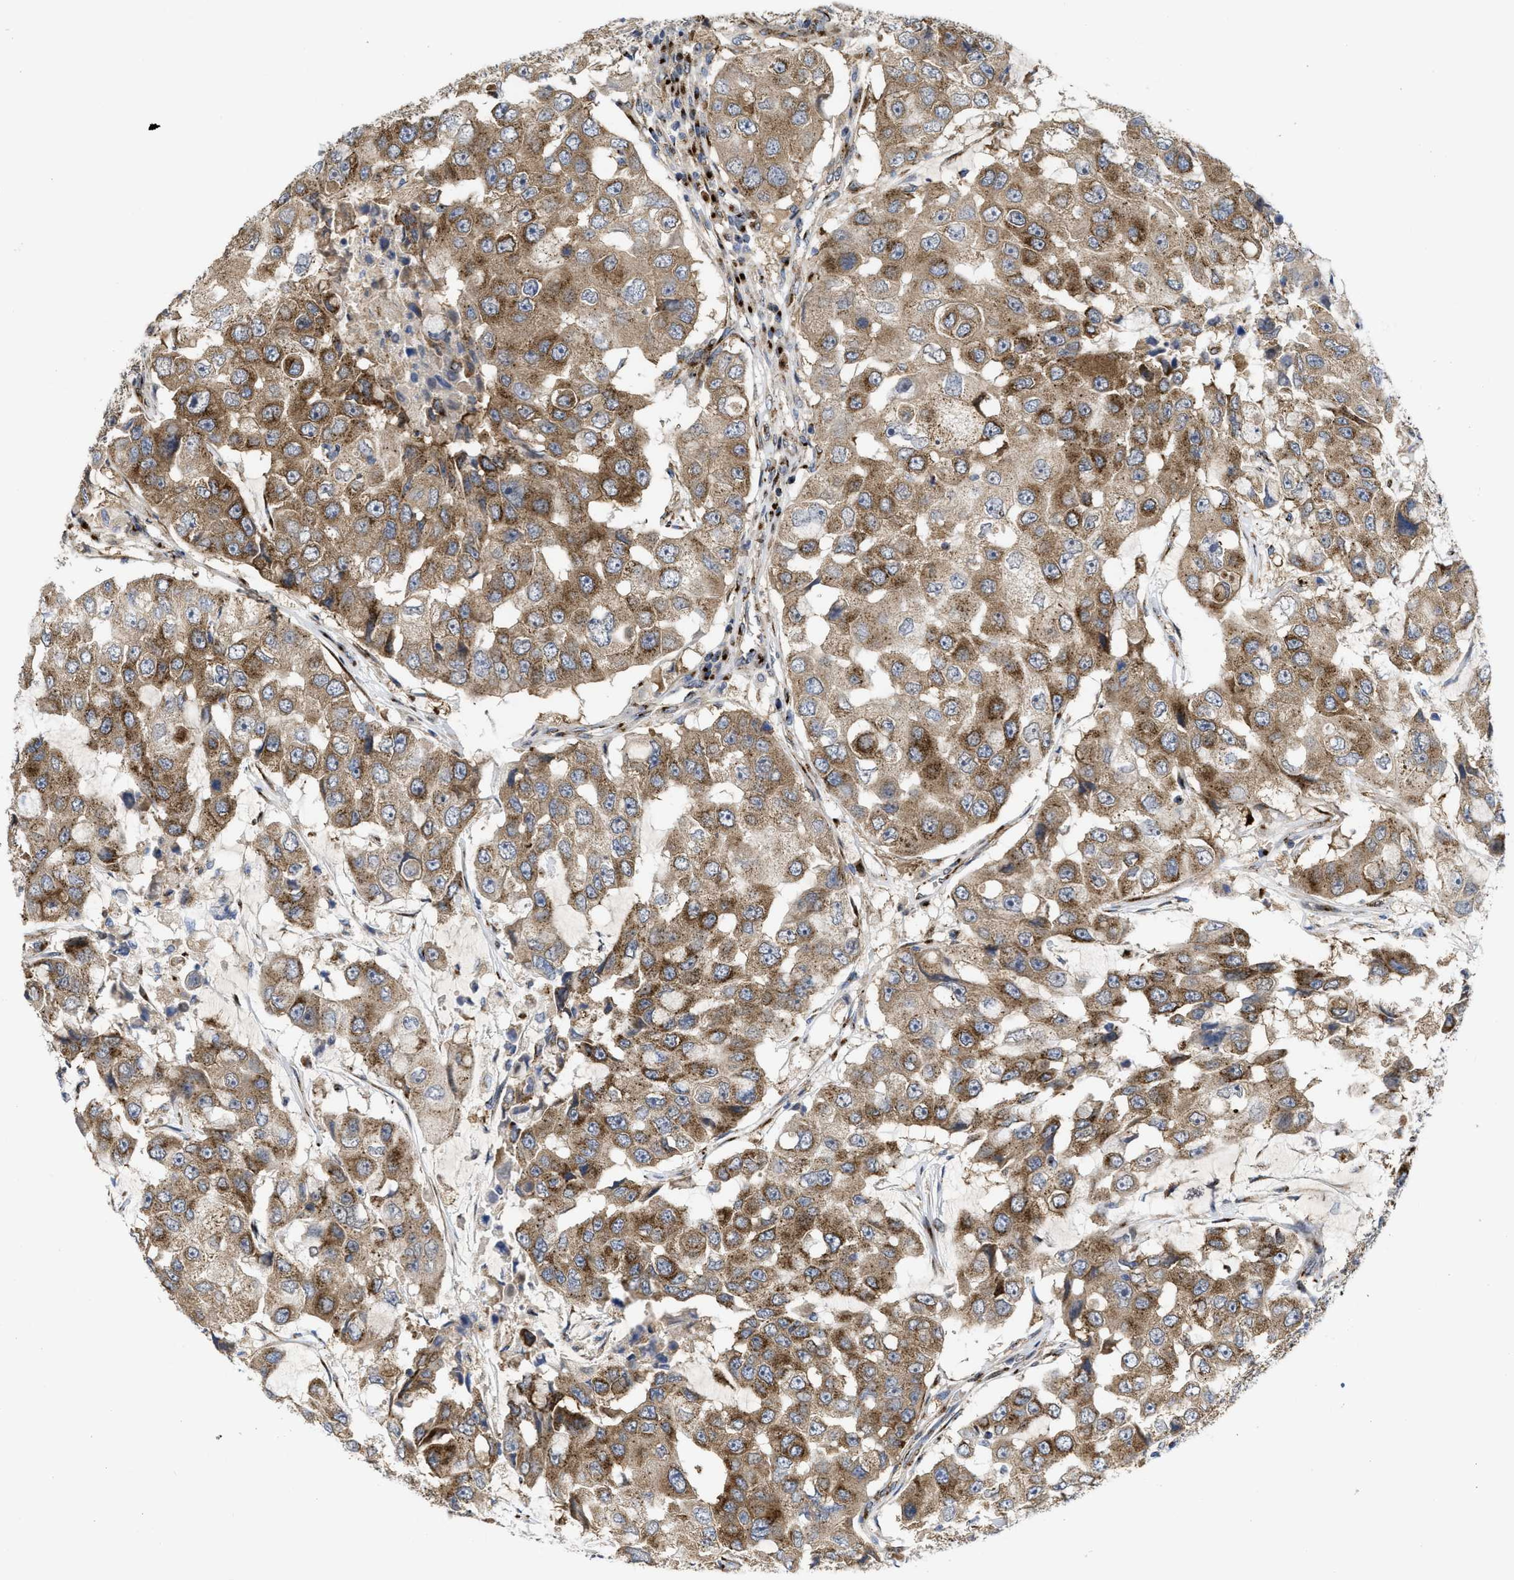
{"staining": {"intensity": "moderate", "quantity": ">75%", "location": "cytoplasmic/membranous"}, "tissue": "breast cancer", "cell_type": "Tumor cells", "image_type": "cancer", "snomed": [{"axis": "morphology", "description": "Duct carcinoma"}, {"axis": "topography", "description": "Breast"}], "caption": "DAB (3,3'-diaminobenzidine) immunohistochemical staining of human breast cancer (infiltrating ductal carcinoma) shows moderate cytoplasmic/membranous protein positivity in about >75% of tumor cells. Using DAB (3,3'-diaminobenzidine) (brown) and hematoxylin (blue) stains, captured at high magnification using brightfield microscopy.", "gene": "ZNF70", "patient": {"sex": "female", "age": 27}}